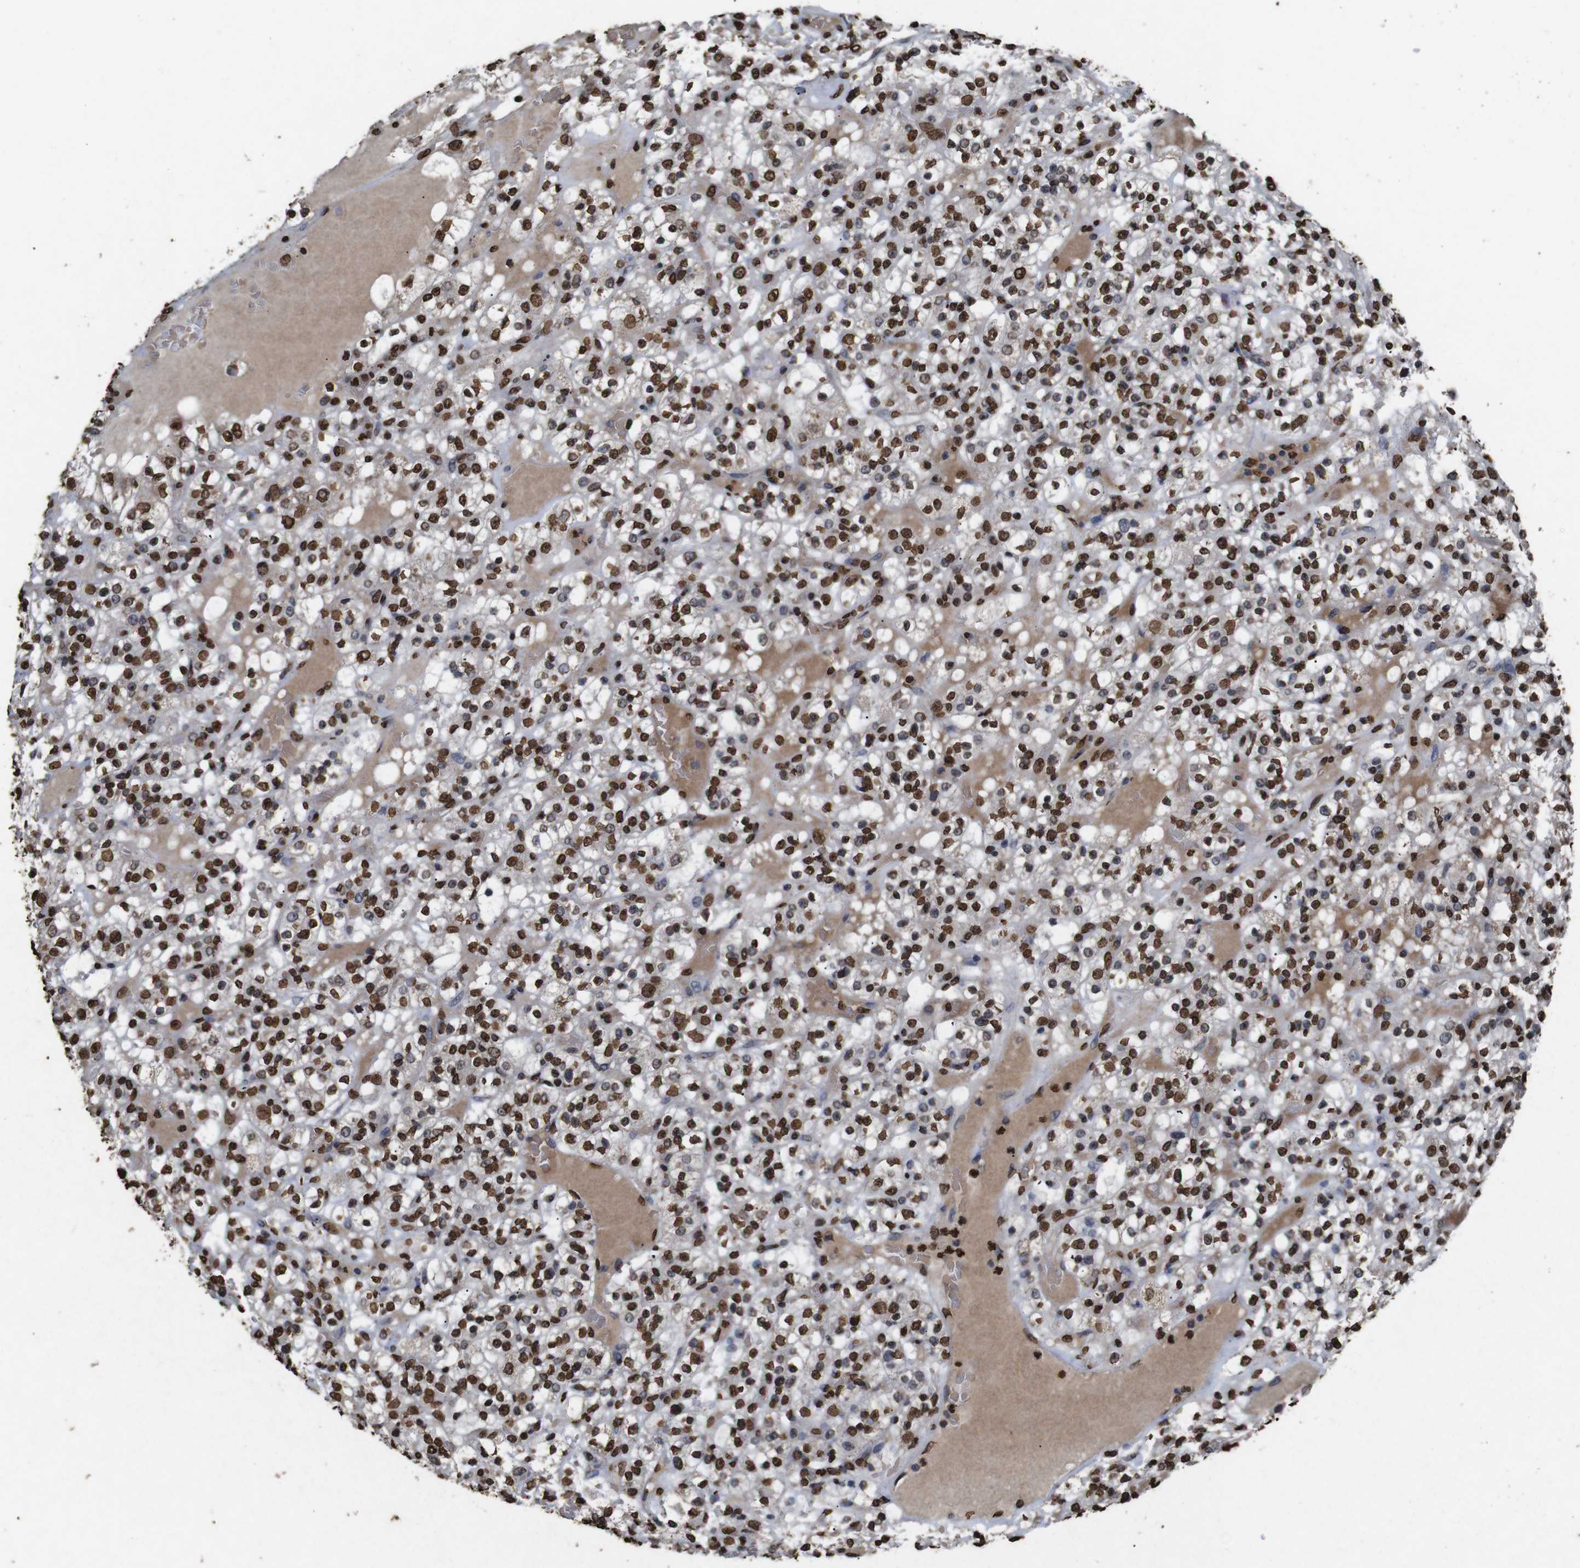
{"staining": {"intensity": "strong", "quantity": ">75%", "location": "nuclear"}, "tissue": "renal cancer", "cell_type": "Tumor cells", "image_type": "cancer", "snomed": [{"axis": "morphology", "description": "Normal tissue, NOS"}, {"axis": "morphology", "description": "Adenocarcinoma, NOS"}, {"axis": "topography", "description": "Kidney"}], "caption": "Protein expression analysis of human adenocarcinoma (renal) reveals strong nuclear expression in about >75% of tumor cells.", "gene": "MDM2", "patient": {"sex": "female", "age": 72}}